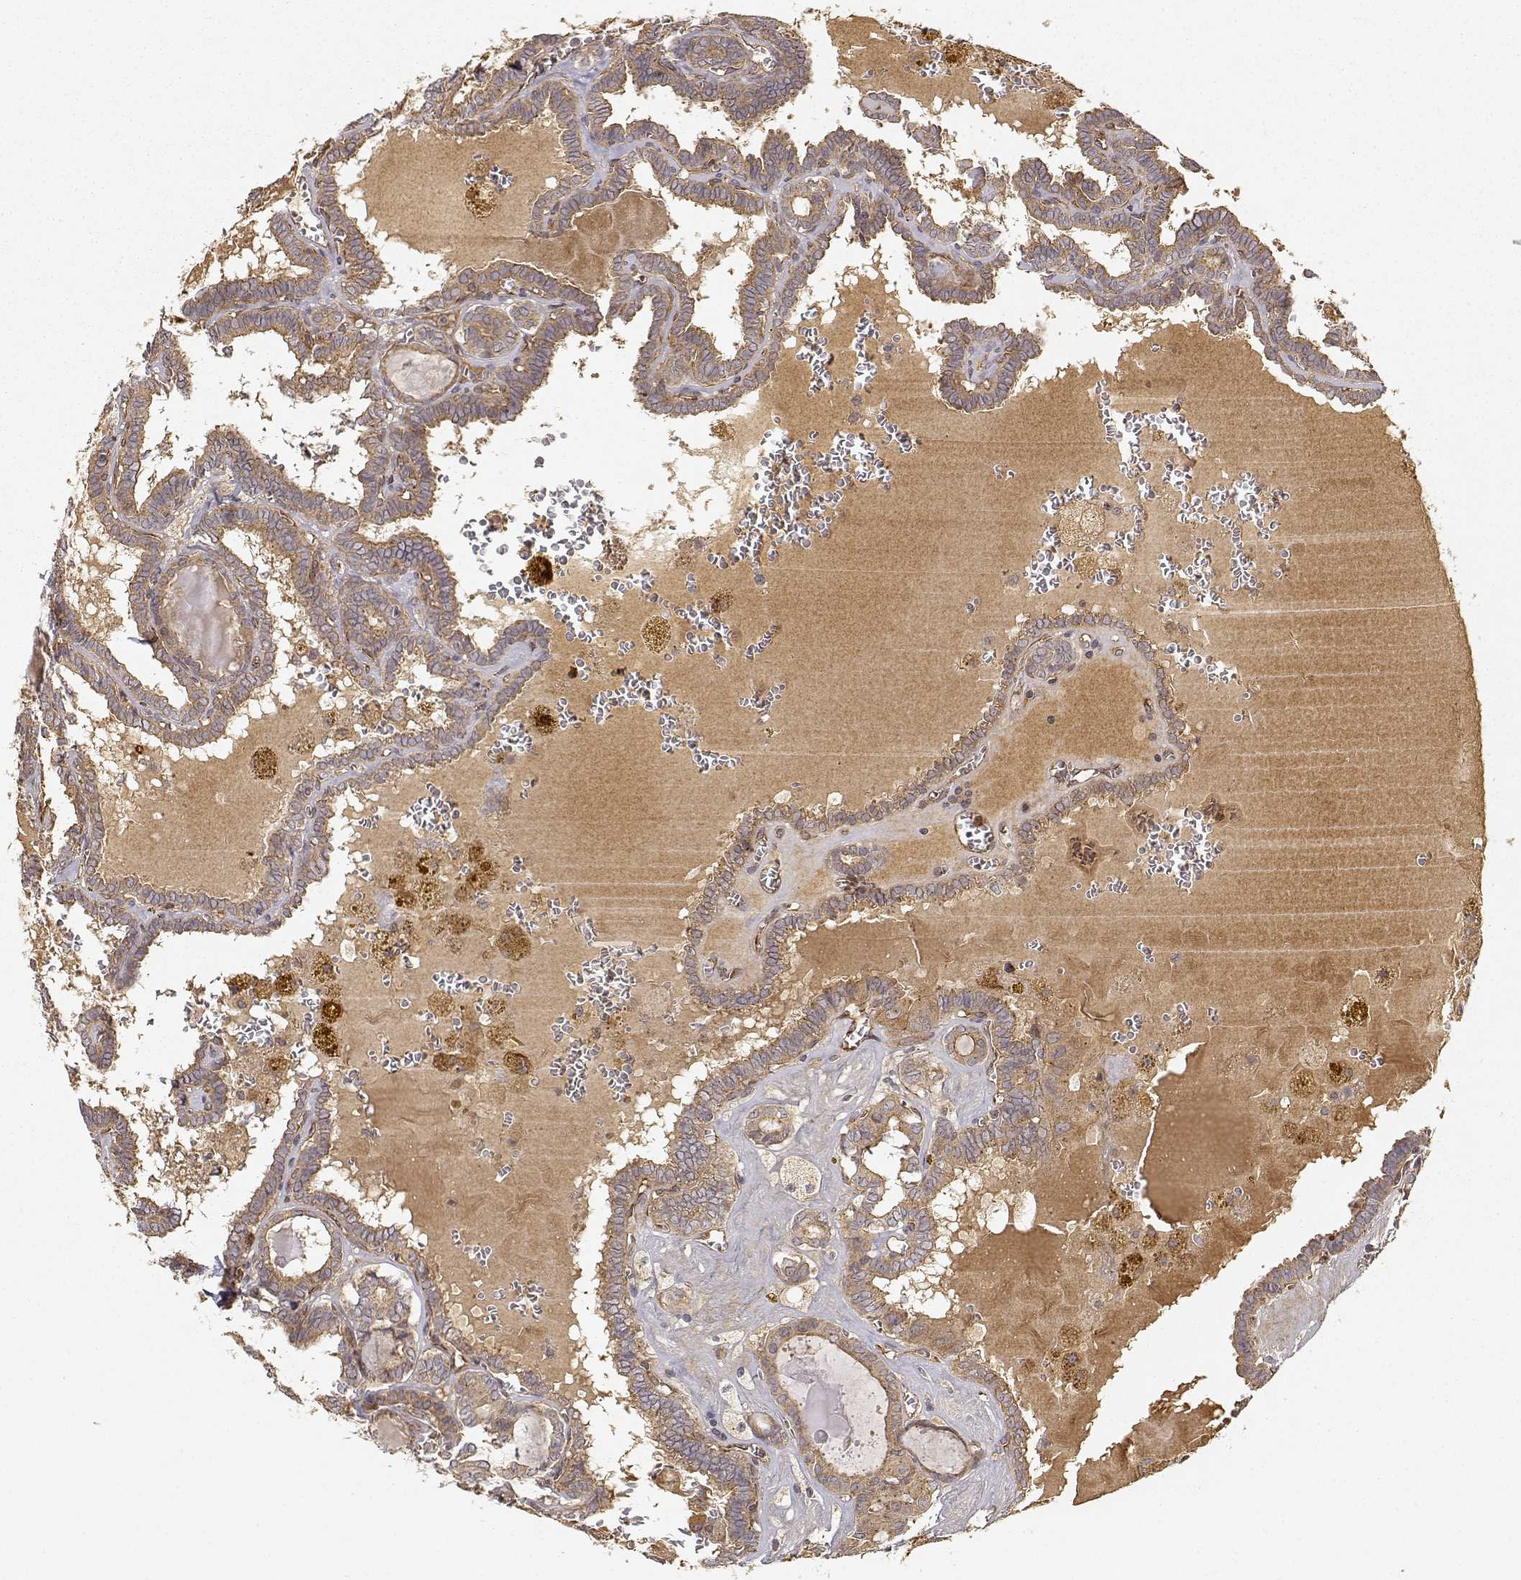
{"staining": {"intensity": "moderate", "quantity": ">75%", "location": "cytoplasmic/membranous"}, "tissue": "thyroid cancer", "cell_type": "Tumor cells", "image_type": "cancer", "snomed": [{"axis": "morphology", "description": "Papillary adenocarcinoma, NOS"}, {"axis": "topography", "description": "Thyroid gland"}], "caption": "Moderate cytoplasmic/membranous positivity is identified in approximately >75% of tumor cells in thyroid cancer. Immunohistochemistry stains the protein of interest in brown and the nuclei are stained blue.", "gene": "CDK5RAP2", "patient": {"sex": "female", "age": 39}}